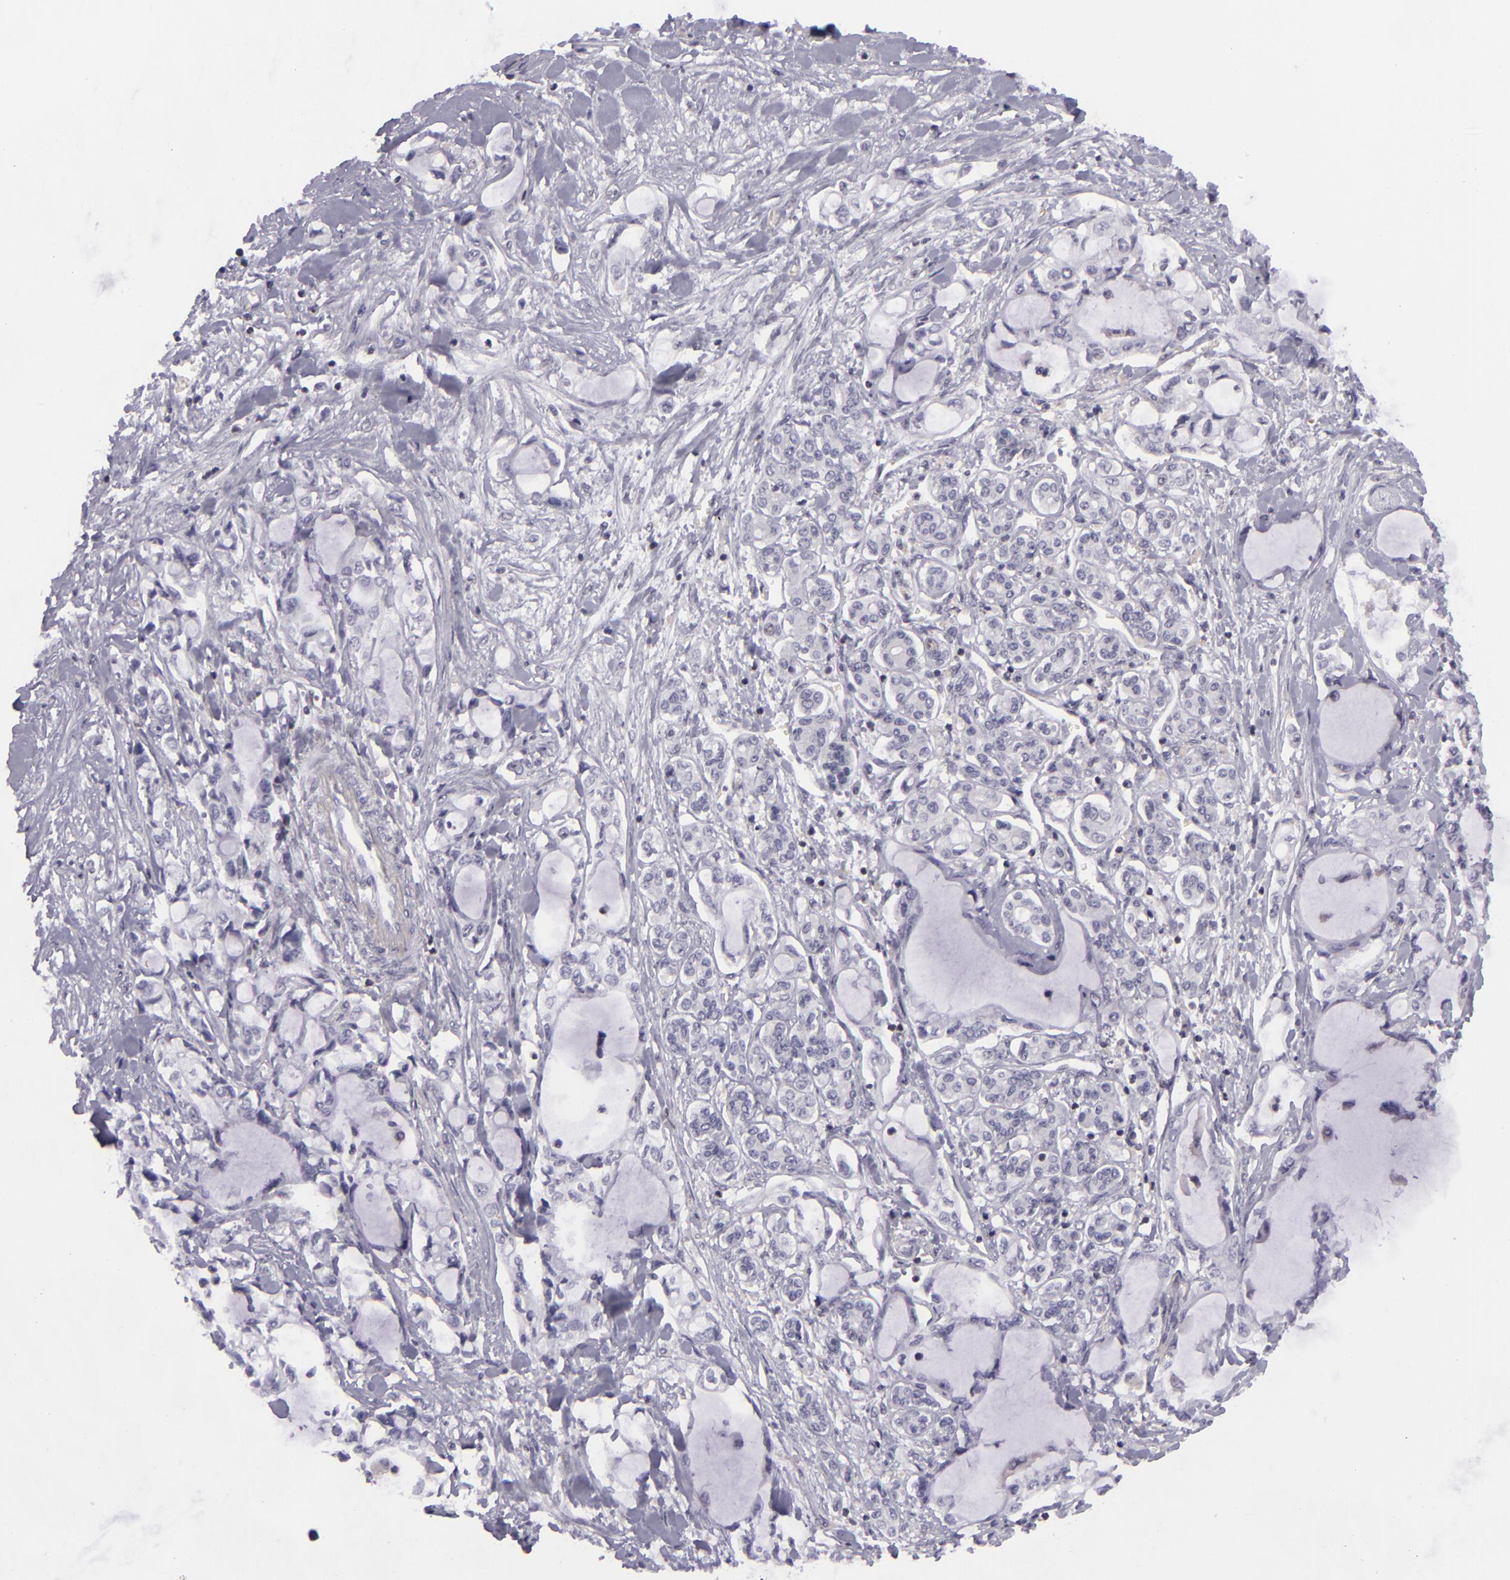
{"staining": {"intensity": "negative", "quantity": "none", "location": "none"}, "tissue": "pancreatic cancer", "cell_type": "Tumor cells", "image_type": "cancer", "snomed": [{"axis": "morphology", "description": "Adenocarcinoma, NOS"}, {"axis": "topography", "description": "Pancreas"}], "caption": "Pancreatic cancer (adenocarcinoma) stained for a protein using IHC reveals no staining tumor cells.", "gene": "KCNAB2", "patient": {"sex": "female", "age": 70}}